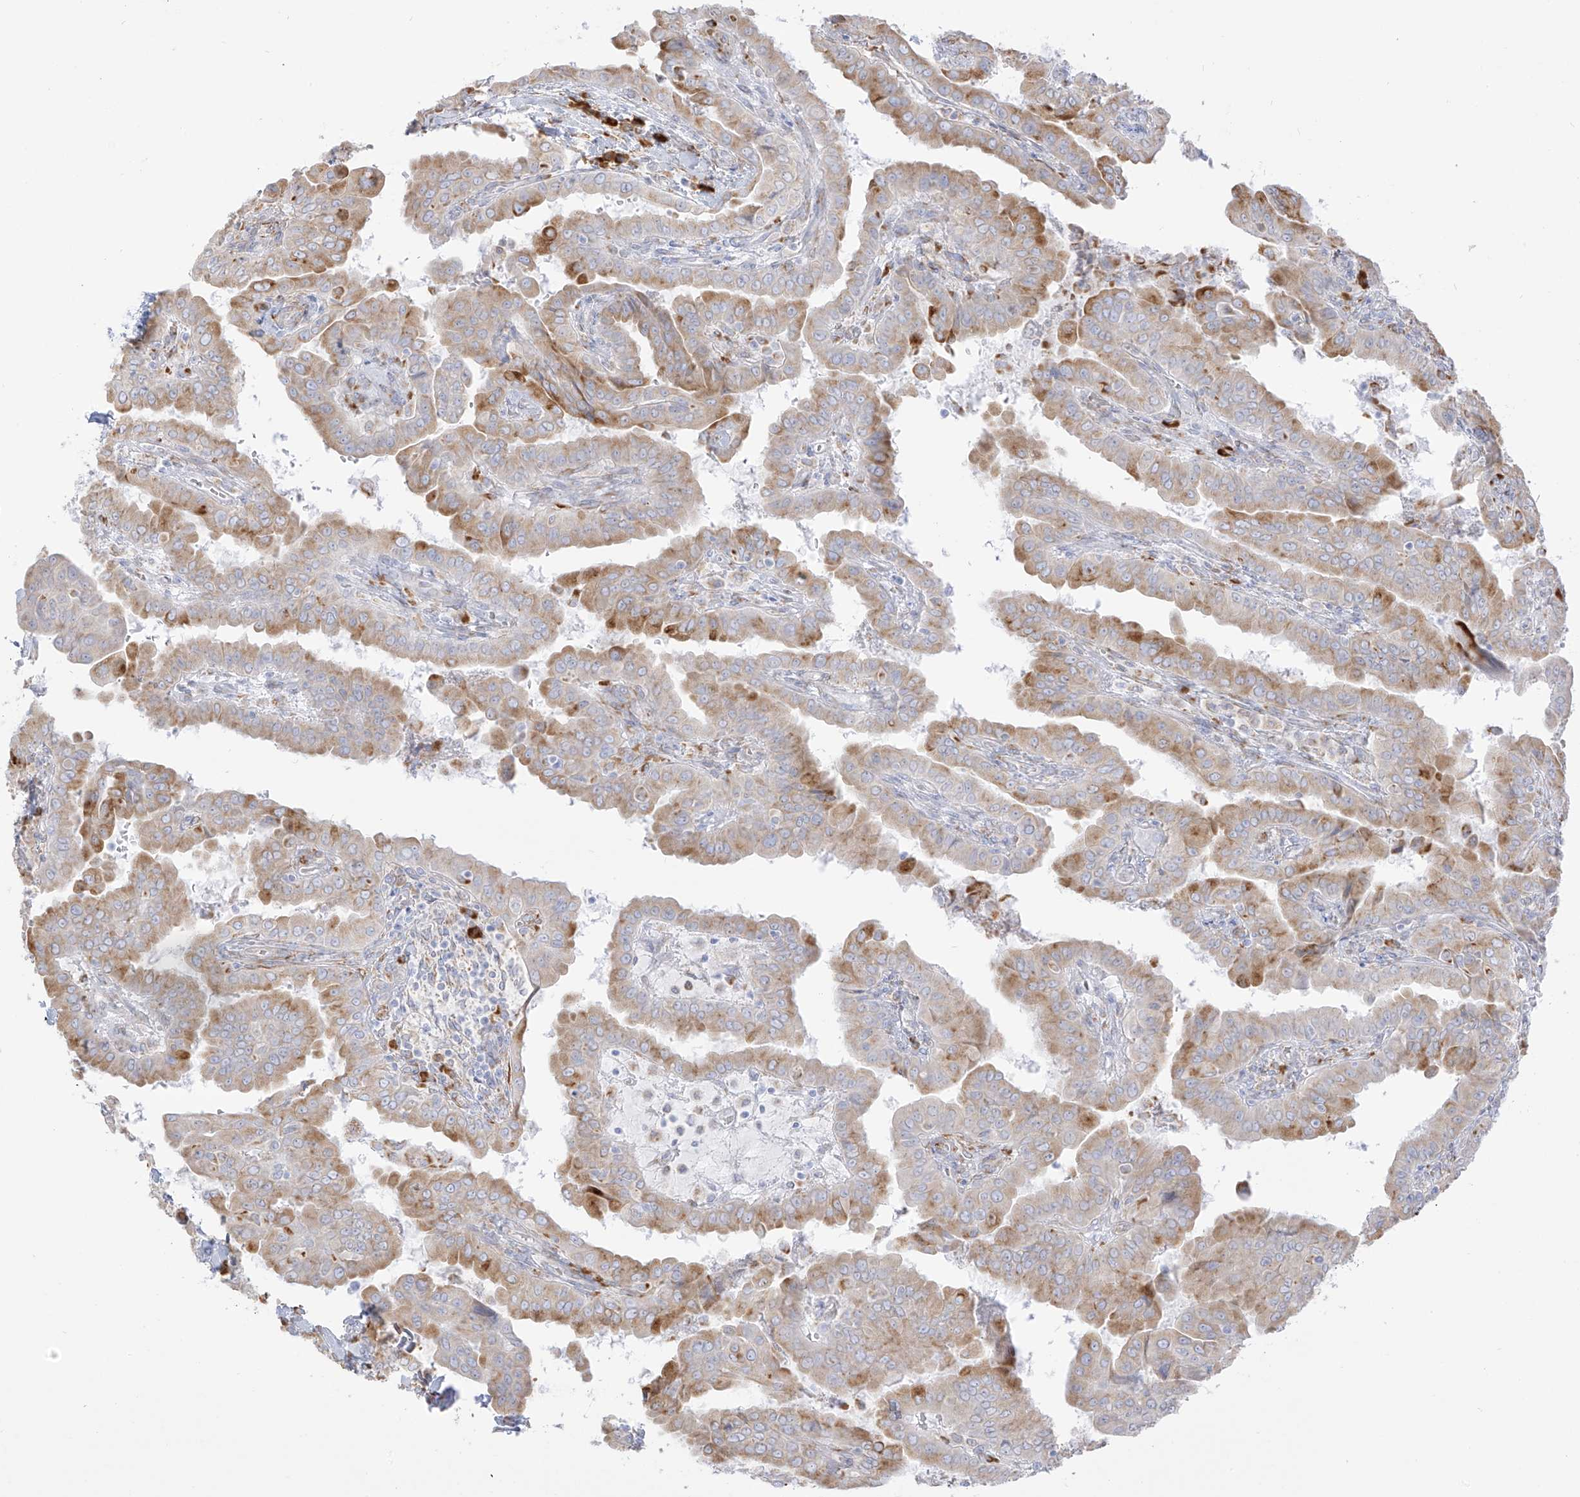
{"staining": {"intensity": "moderate", "quantity": "25%-75%", "location": "cytoplasmic/membranous"}, "tissue": "thyroid cancer", "cell_type": "Tumor cells", "image_type": "cancer", "snomed": [{"axis": "morphology", "description": "Papillary adenocarcinoma, NOS"}, {"axis": "topography", "description": "Thyroid gland"}], "caption": "A micrograph of human thyroid cancer (papillary adenocarcinoma) stained for a protein exhibits moderate cytoplasmic/membranous brown staining in tumor cells. (Brightfield microscopy of DAB IHC at high magnification).", "gene": "LRRC59", "patient": {"sex": "male", "age": 33}}